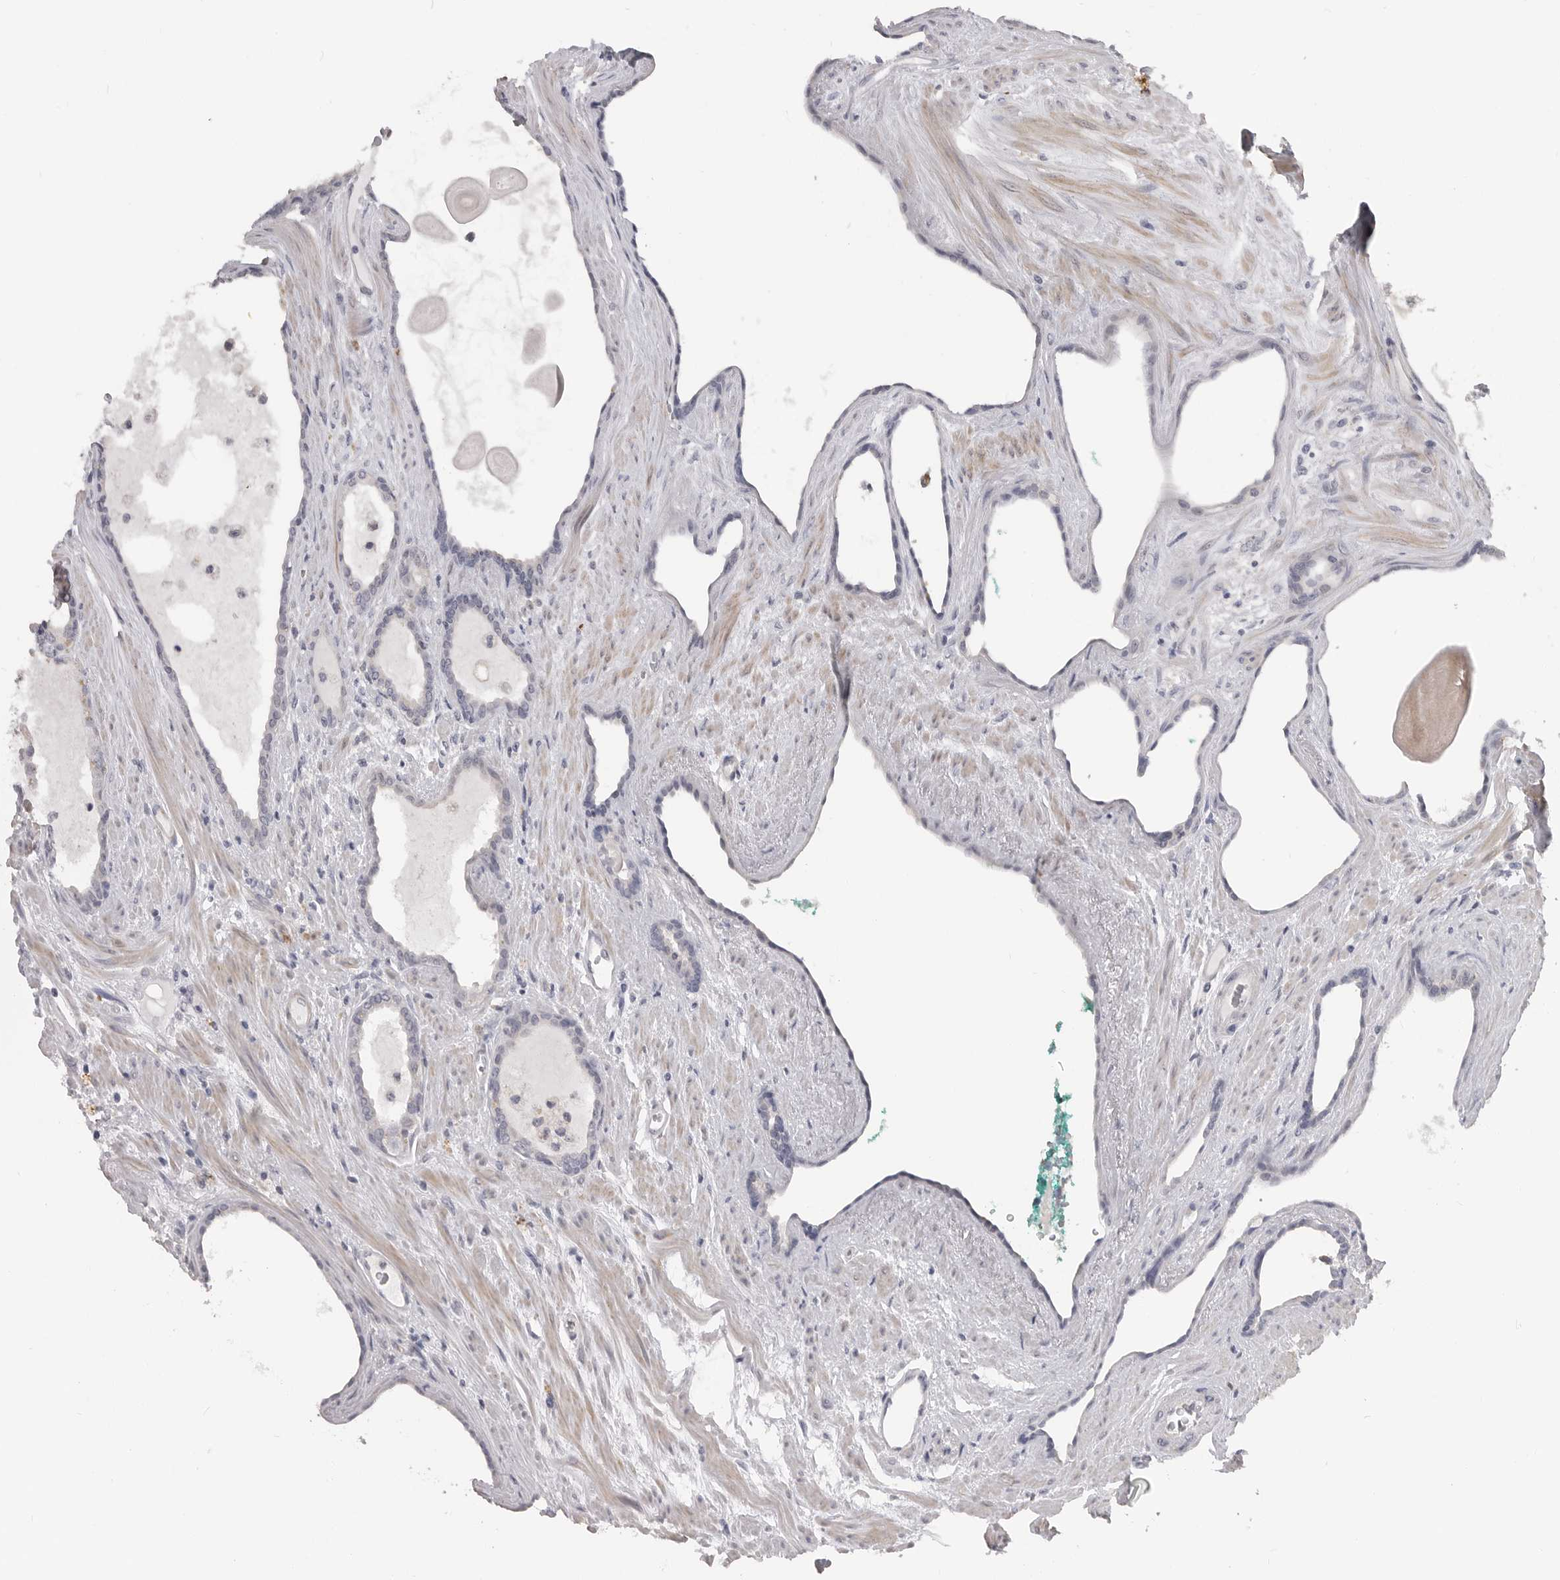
{"staining": {"intensity": "negative", "quantity": "none", "location": "none"}, "tissue": "prostate cancer", "cell_type": "Tumor cells", "image_type": "cancer", "snomed": [{"axis": "morphology", "description": "Adenocarcinoma, Low grade"}, {"axis": "topography", "description": "Prostate"}], "caption": "This is an IHC image of prostate cancer (adenocarcinoma (low-grade)). There is no staining in tumor cells.", "gene": "PLEKHF1", "patient": {"sex": "male", "age": 70}}